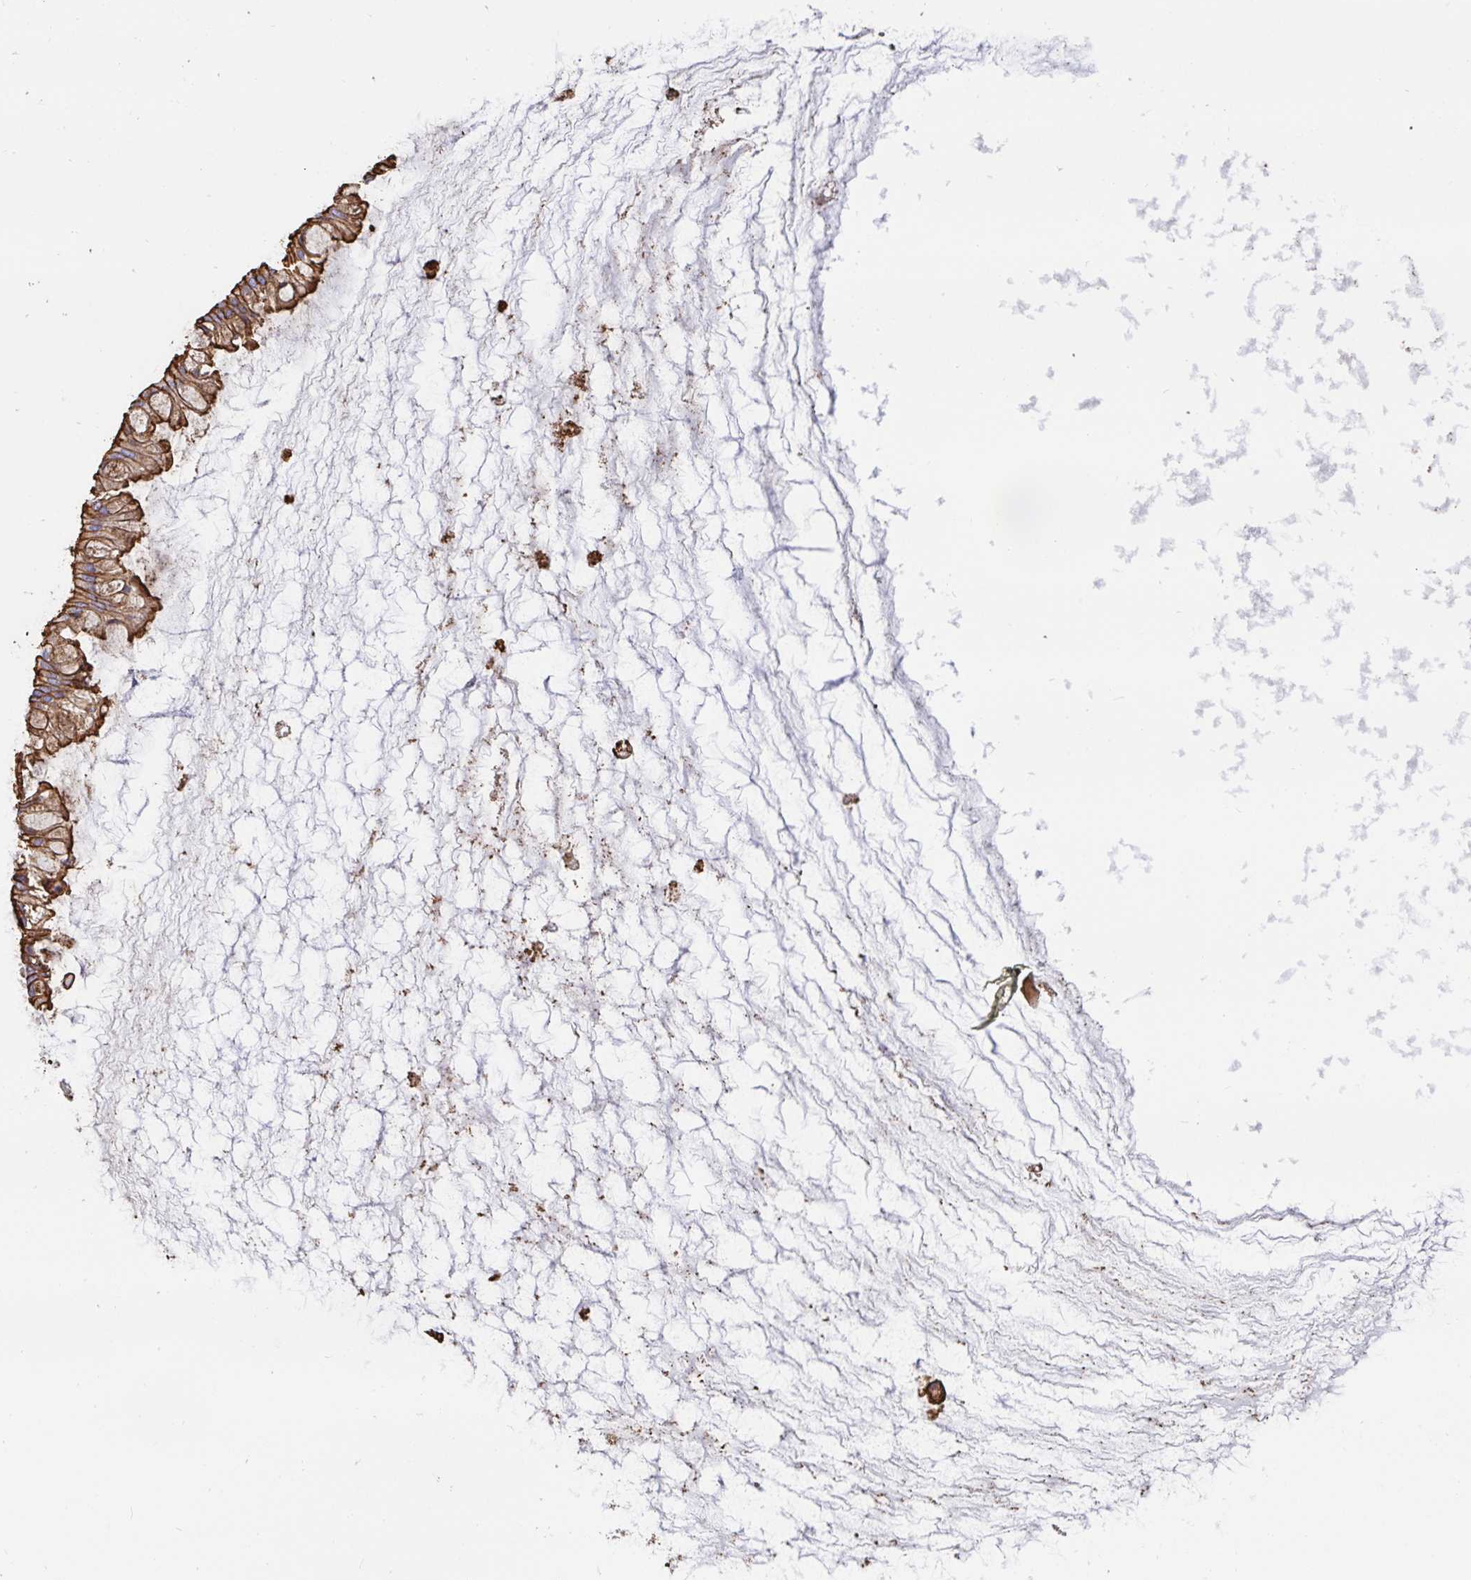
{"staining": {"intensity": "strong", "quantity": ">75%", "location": "cytoplasmic/membranous"}, "tissue": "ovarian cancer", "cell_type": "Tumor cells", "image_type": "cancer", "snomed": [{"axis": "morphology", "description": "Cystadenocarcinoma, mucinous, NOS"}, {"axis": "topography", "description": "Ovary"}], "caption": "High-magnification brightfield microscopy of mucinous cystadenocarcinoma (ovarian) stained with DAB (brown) and counterstained with hematoxylin (blue). tumor cells exhibit strong cytoplasmic/membranous positivity is identified in approximately>75% of cells.", "gene": "ANXA2", "patient": {"sex": "female", "age": 73}}